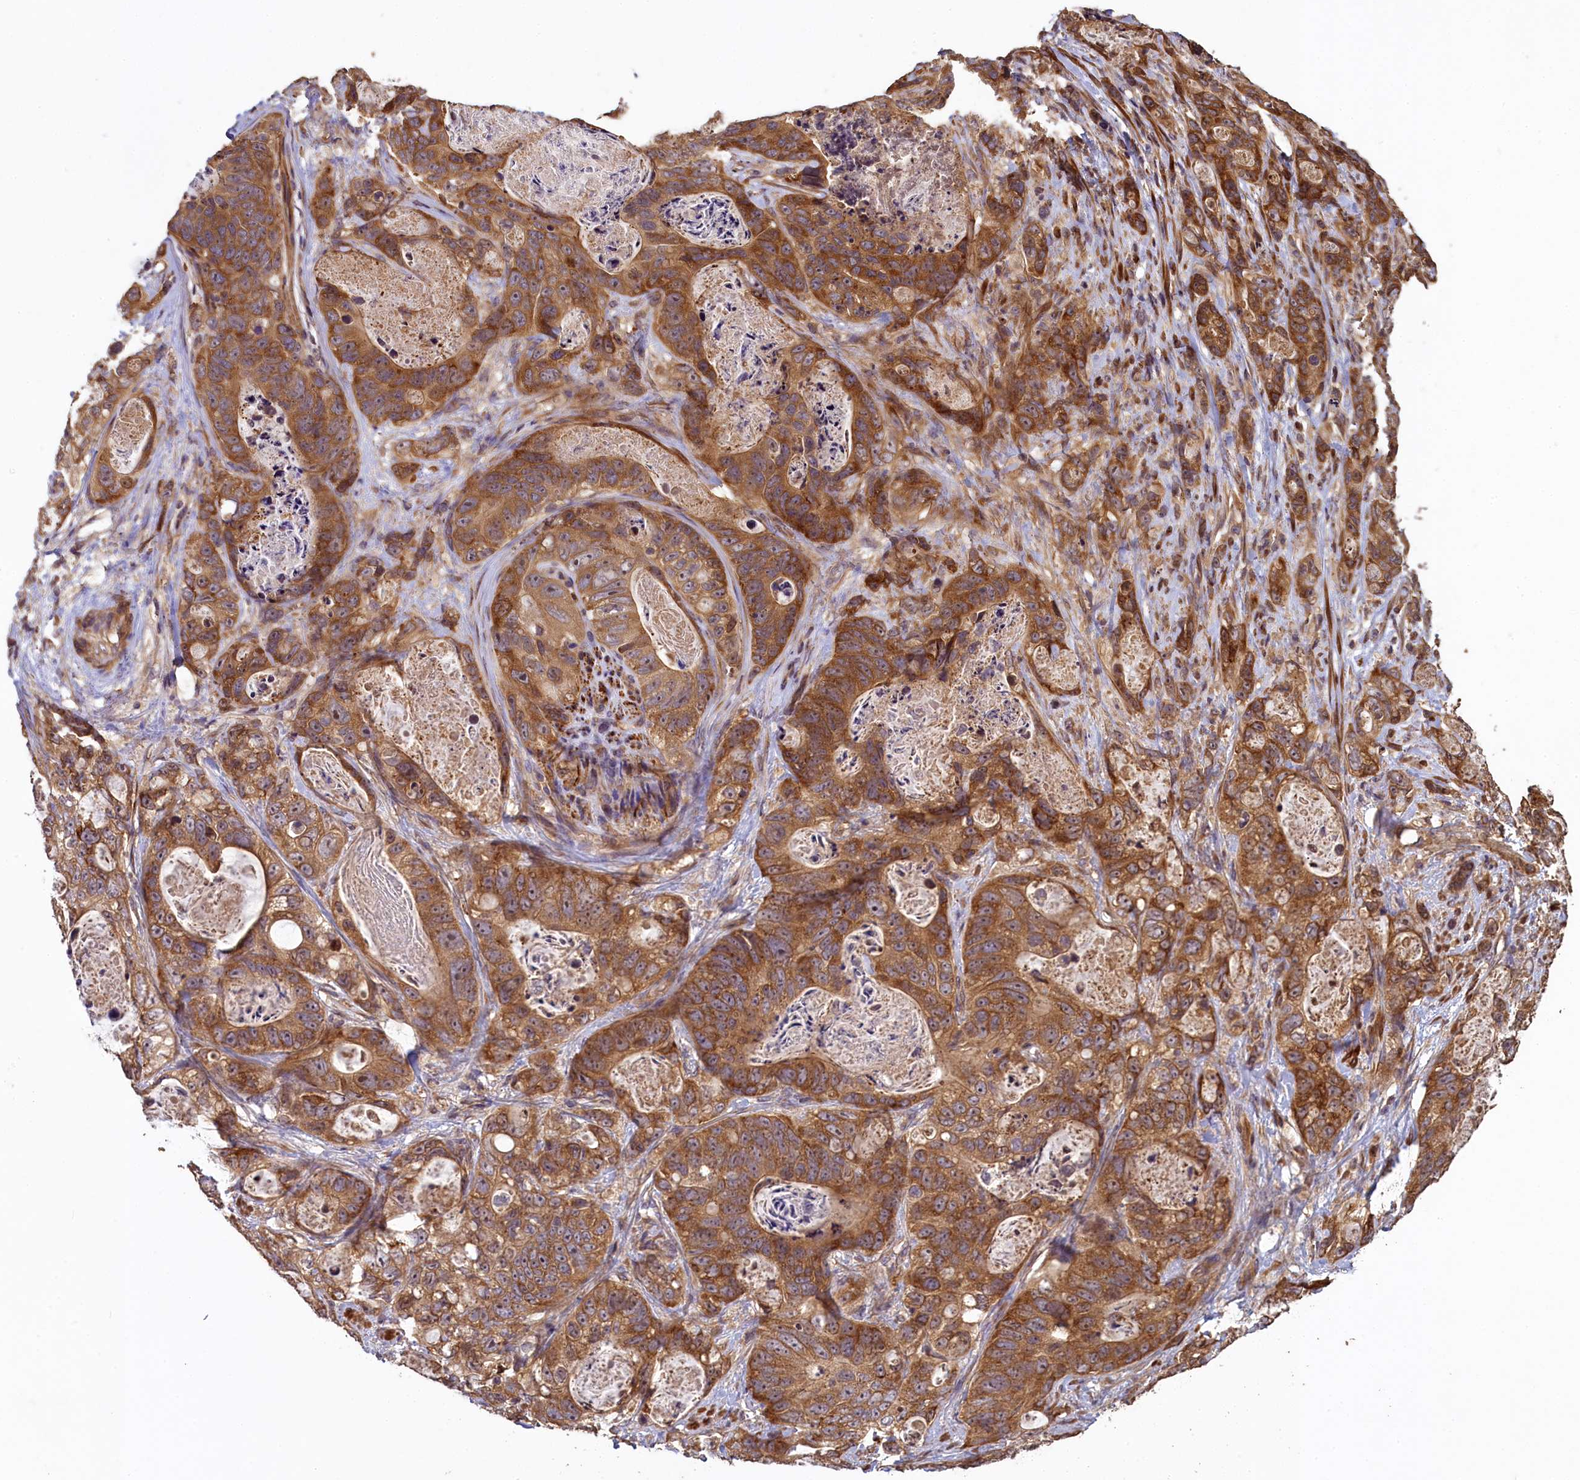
{"staining": {"intensity": "strong", "quantity": ">75%", "location": "cytoplasmic/membranous"}, "tissue": "stomach cancer", "cell_type": "Tumor cells", "image_type": "cancer", "snomed": [{"axis": "morphology", "description": "Normal tissue, NOS"}, {"axis": "morphology", "description": "Adenocarcinoma, NOS"}, {"axis": "topography", "description": "Stomach"}], "caption": "Tumor cells show high levels of strong cytoplasmic/membranous staining in about >75% of cells in stomach cancer.", "gene": "NUDT6", "patient": {"sex": "female", "age": 89}}